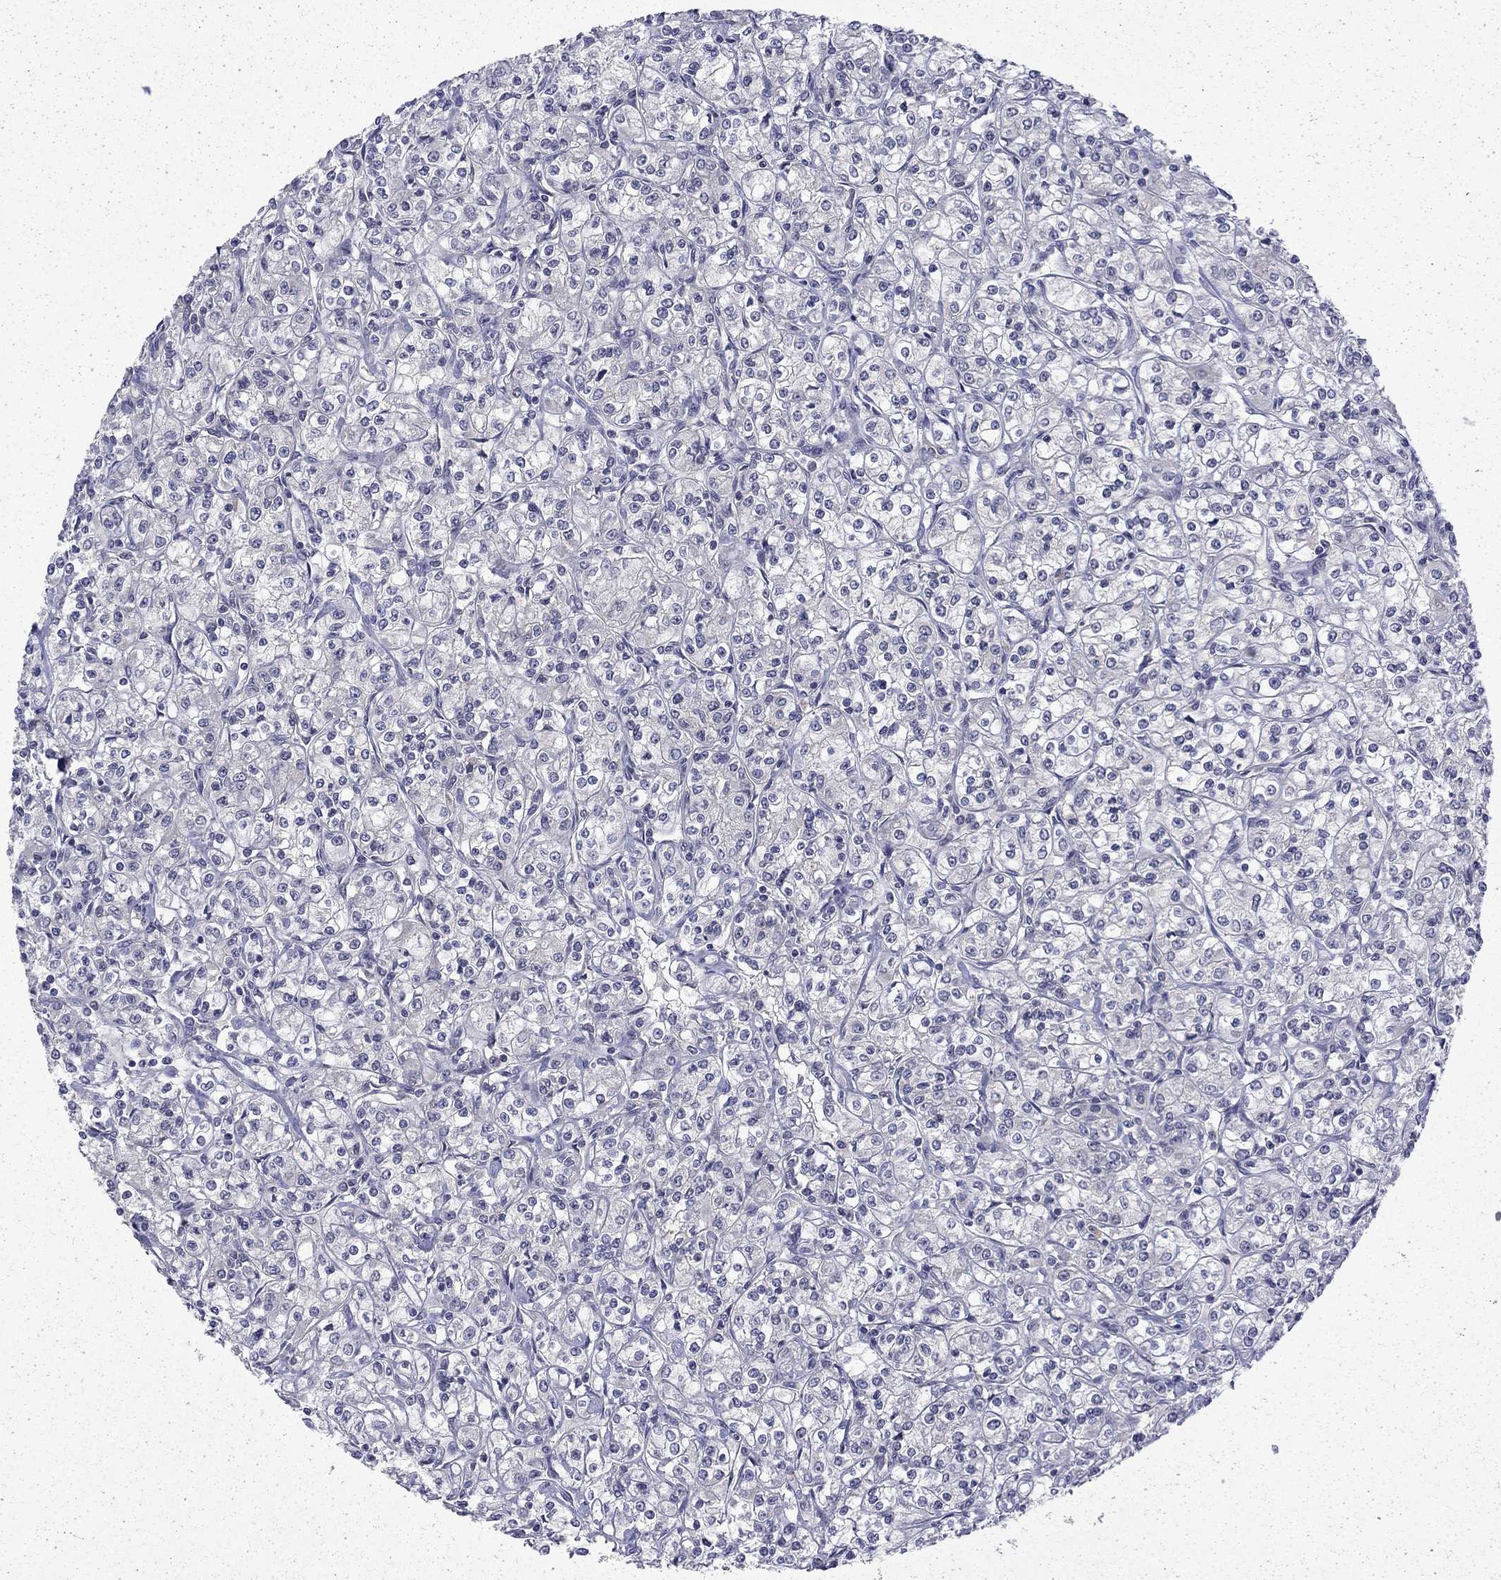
{"staining": {"intensity": "negative", "quantity": "none", "location": "none"}, "tissue": "renal cancer", "cell_type": "Tumor cells", "image_type": "cancer", "snomed": [{"axis": "morphology", "description": "Adenocarcinoma, NOS"}, {"axis": "topography", "description": "Kidney"}], "caption": "Immunohistochemical staining of human adenocarcinoma (renal) displays no significant expression in tumor cells.", "gene": "CHAT", "patient": {"sex": "male", "age": 77}}